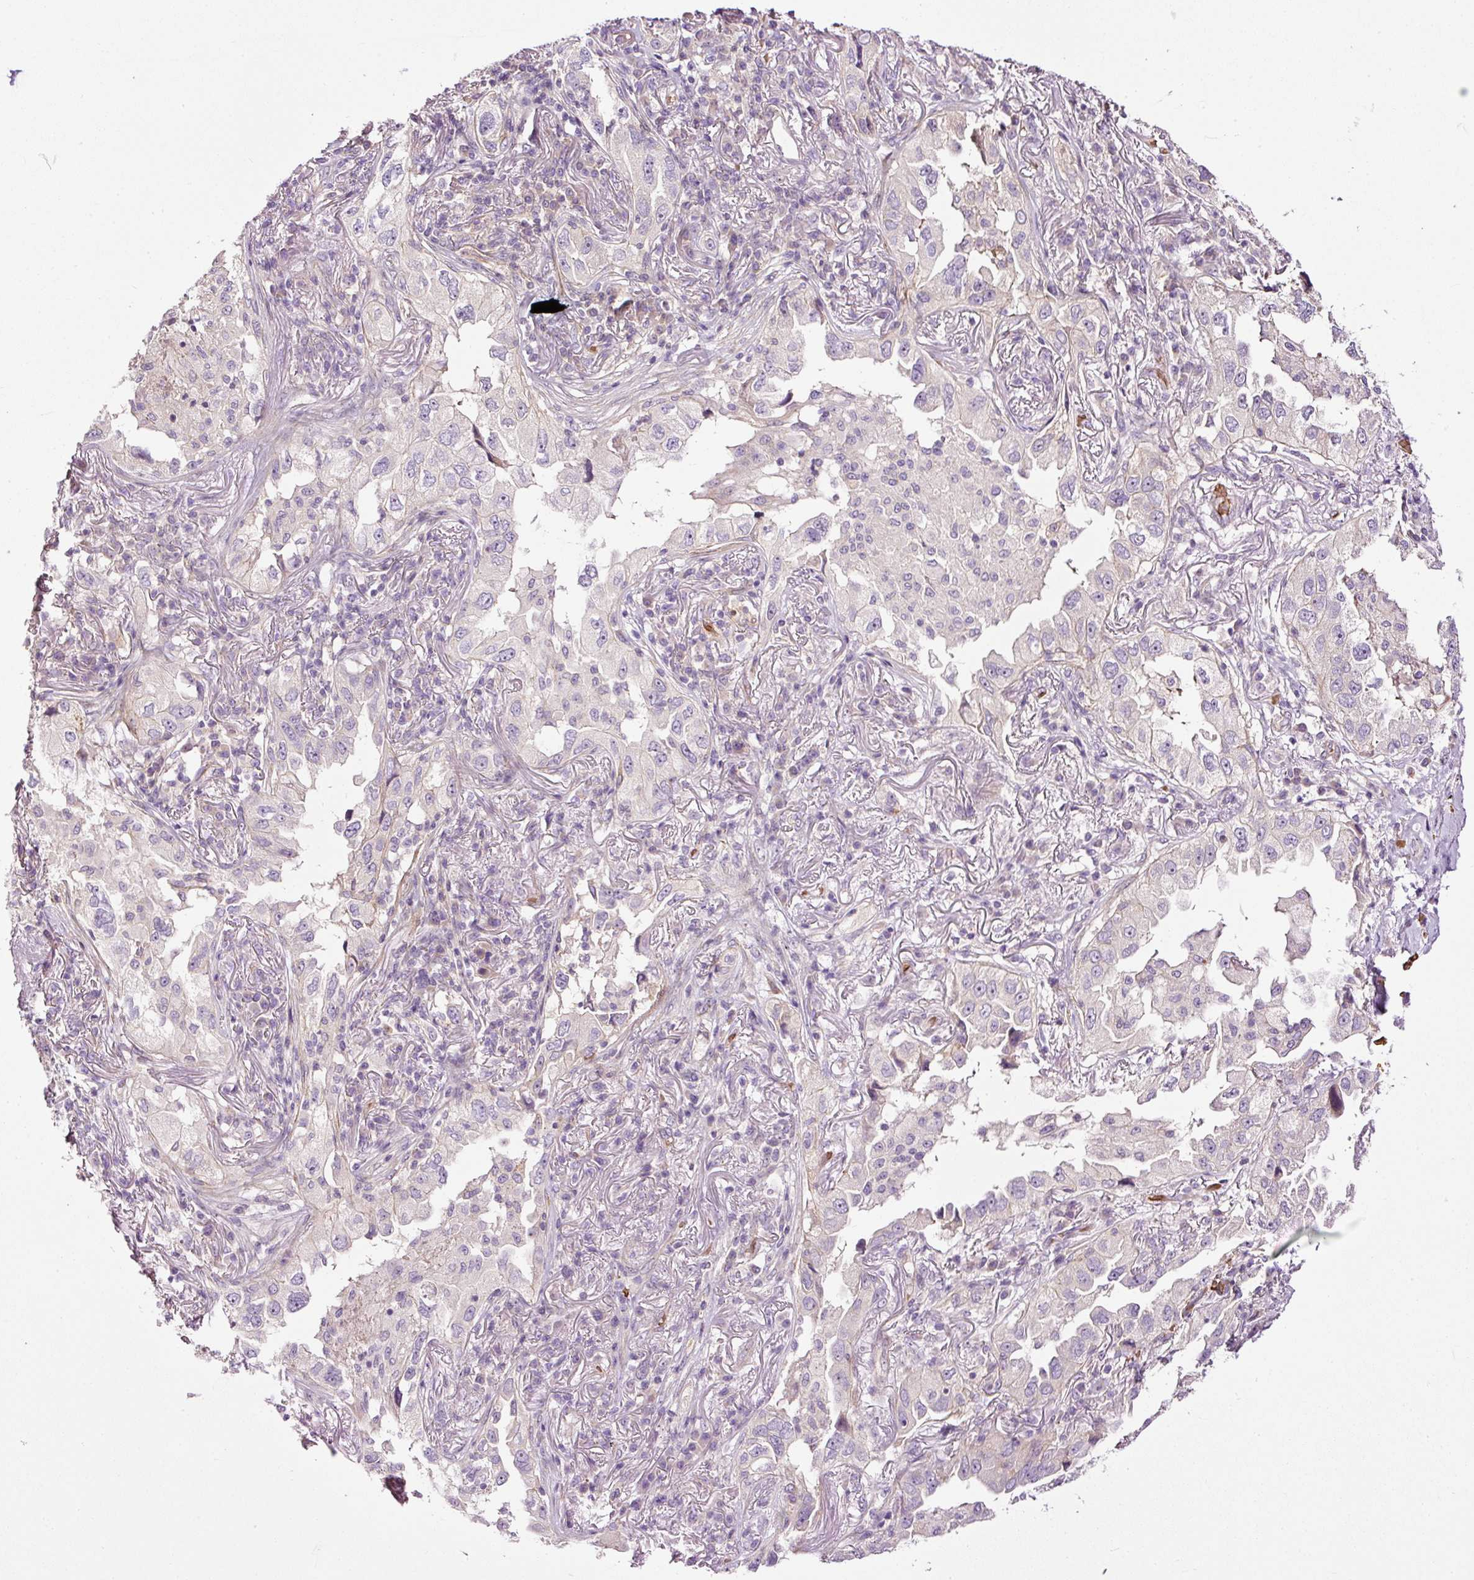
{"staining": {"intensity": "negative", "quantity": "none", "location": "none"}, "tissue": "lung cancer", "cell_type": "Tumor cells", "image_type": "cancer", "snomed": [{"axis": "morphology", "description": "Adenocarcinoma, NOS"}, {"axis": "topography", "description": "Lung"}], "caption": "Lung cancer was stained to show a protein in brown. There is no significant expression in tumor cells.", "gene": "USHBP1", "patient": {"sex": "female", "age": 69}}